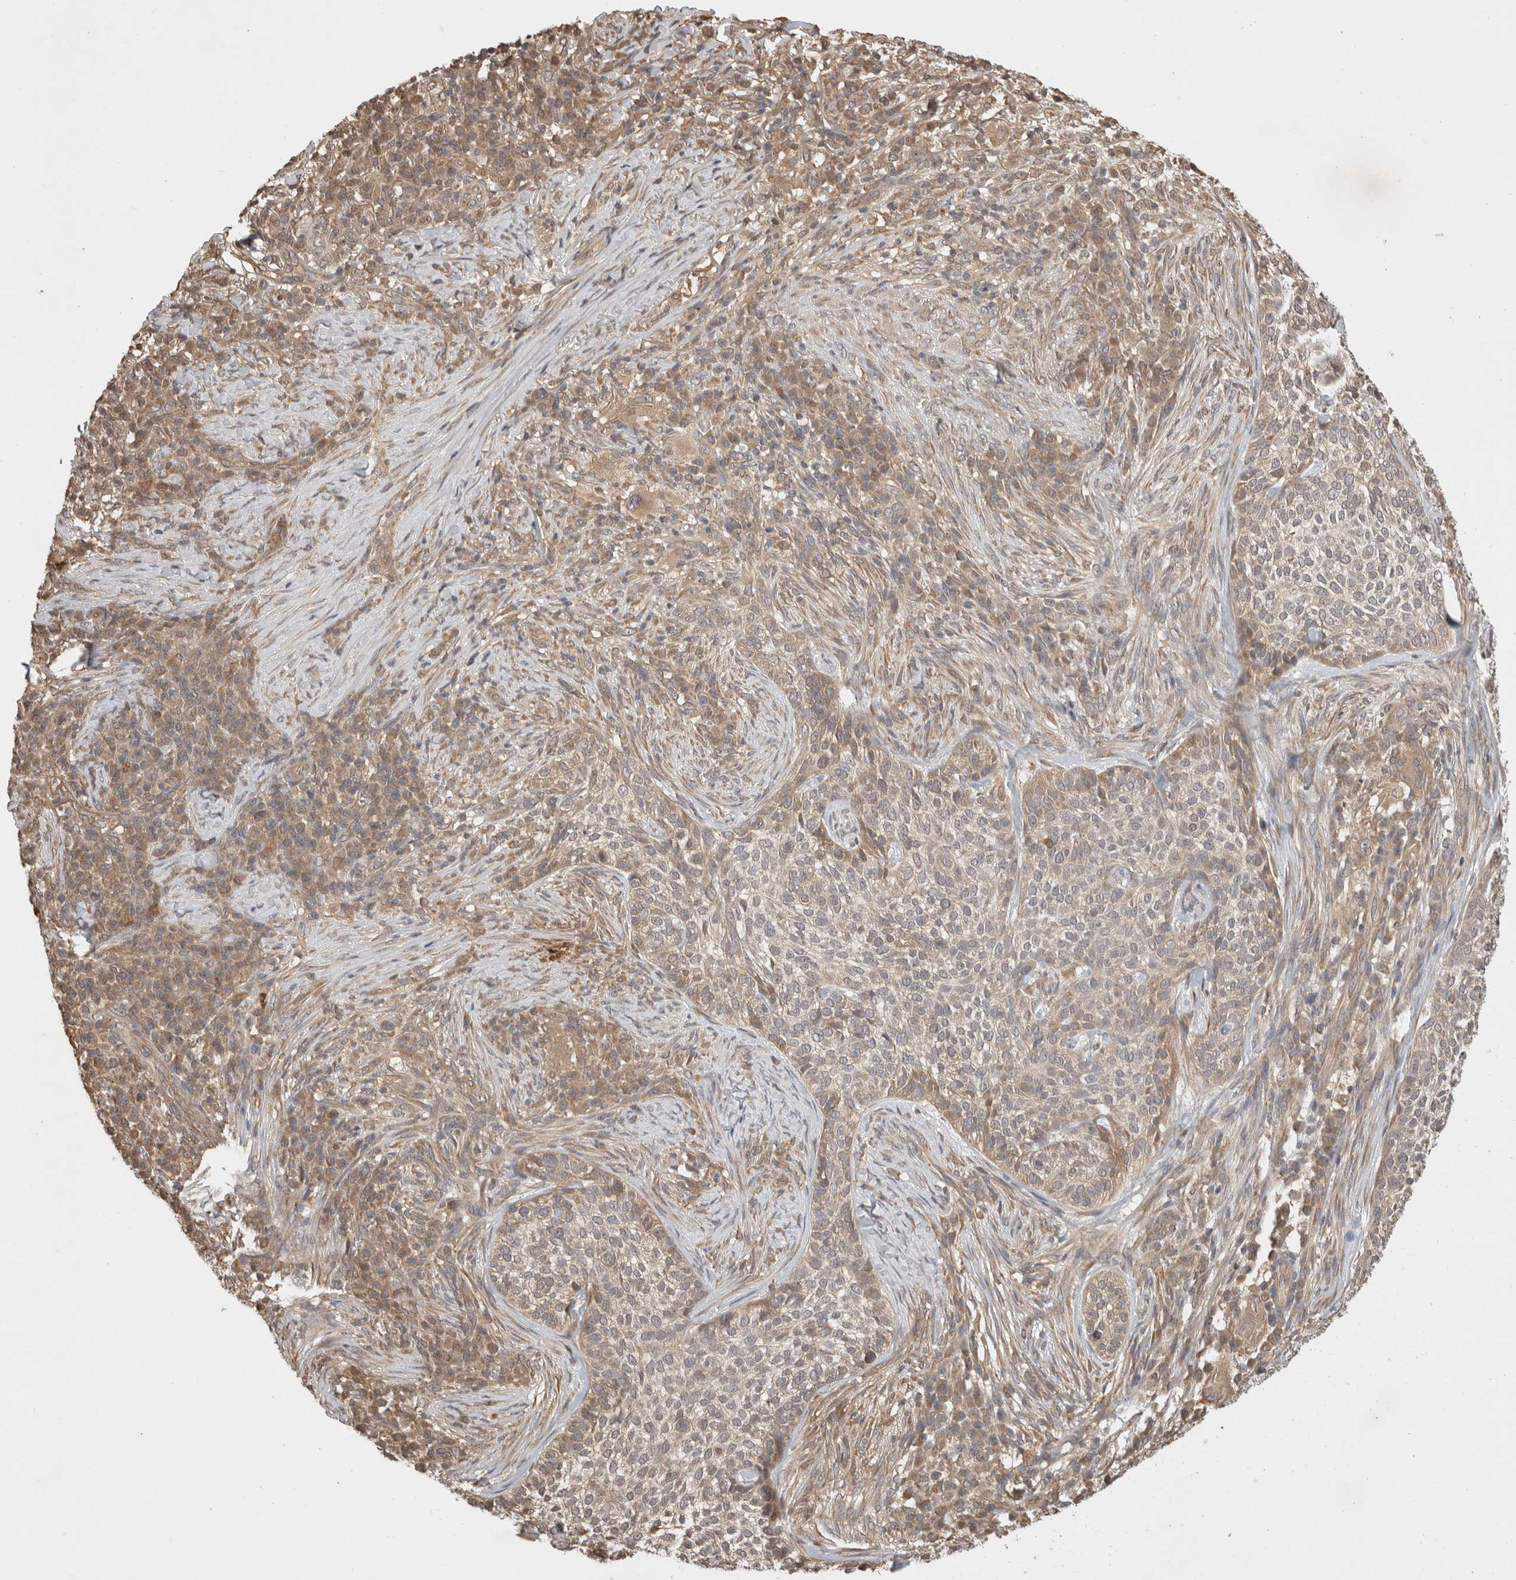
{"staining": {"intensity": "weak", "quantity": "25%-75%", "location": "cytoplasmic/membranous"}, "tissue": "skin cancer", "cell_type": "Tumor cells", "image_type": "cancer", "snomed": [{"axis": "morphology", "description": "Basal cell carcinoma"}, {"axis": "topography", "description": "Skin"}], "caption": "Immunohistochemistry micrograph of skin cancer (basal cell carcinoma) stained for a protein (brown), which displays low levels of weak cytoplasmic/membranous positivity in about 25%-75% of tumor cells.", "gene": "PRMT3", "patient": {"sex": "female", "age": 64}}